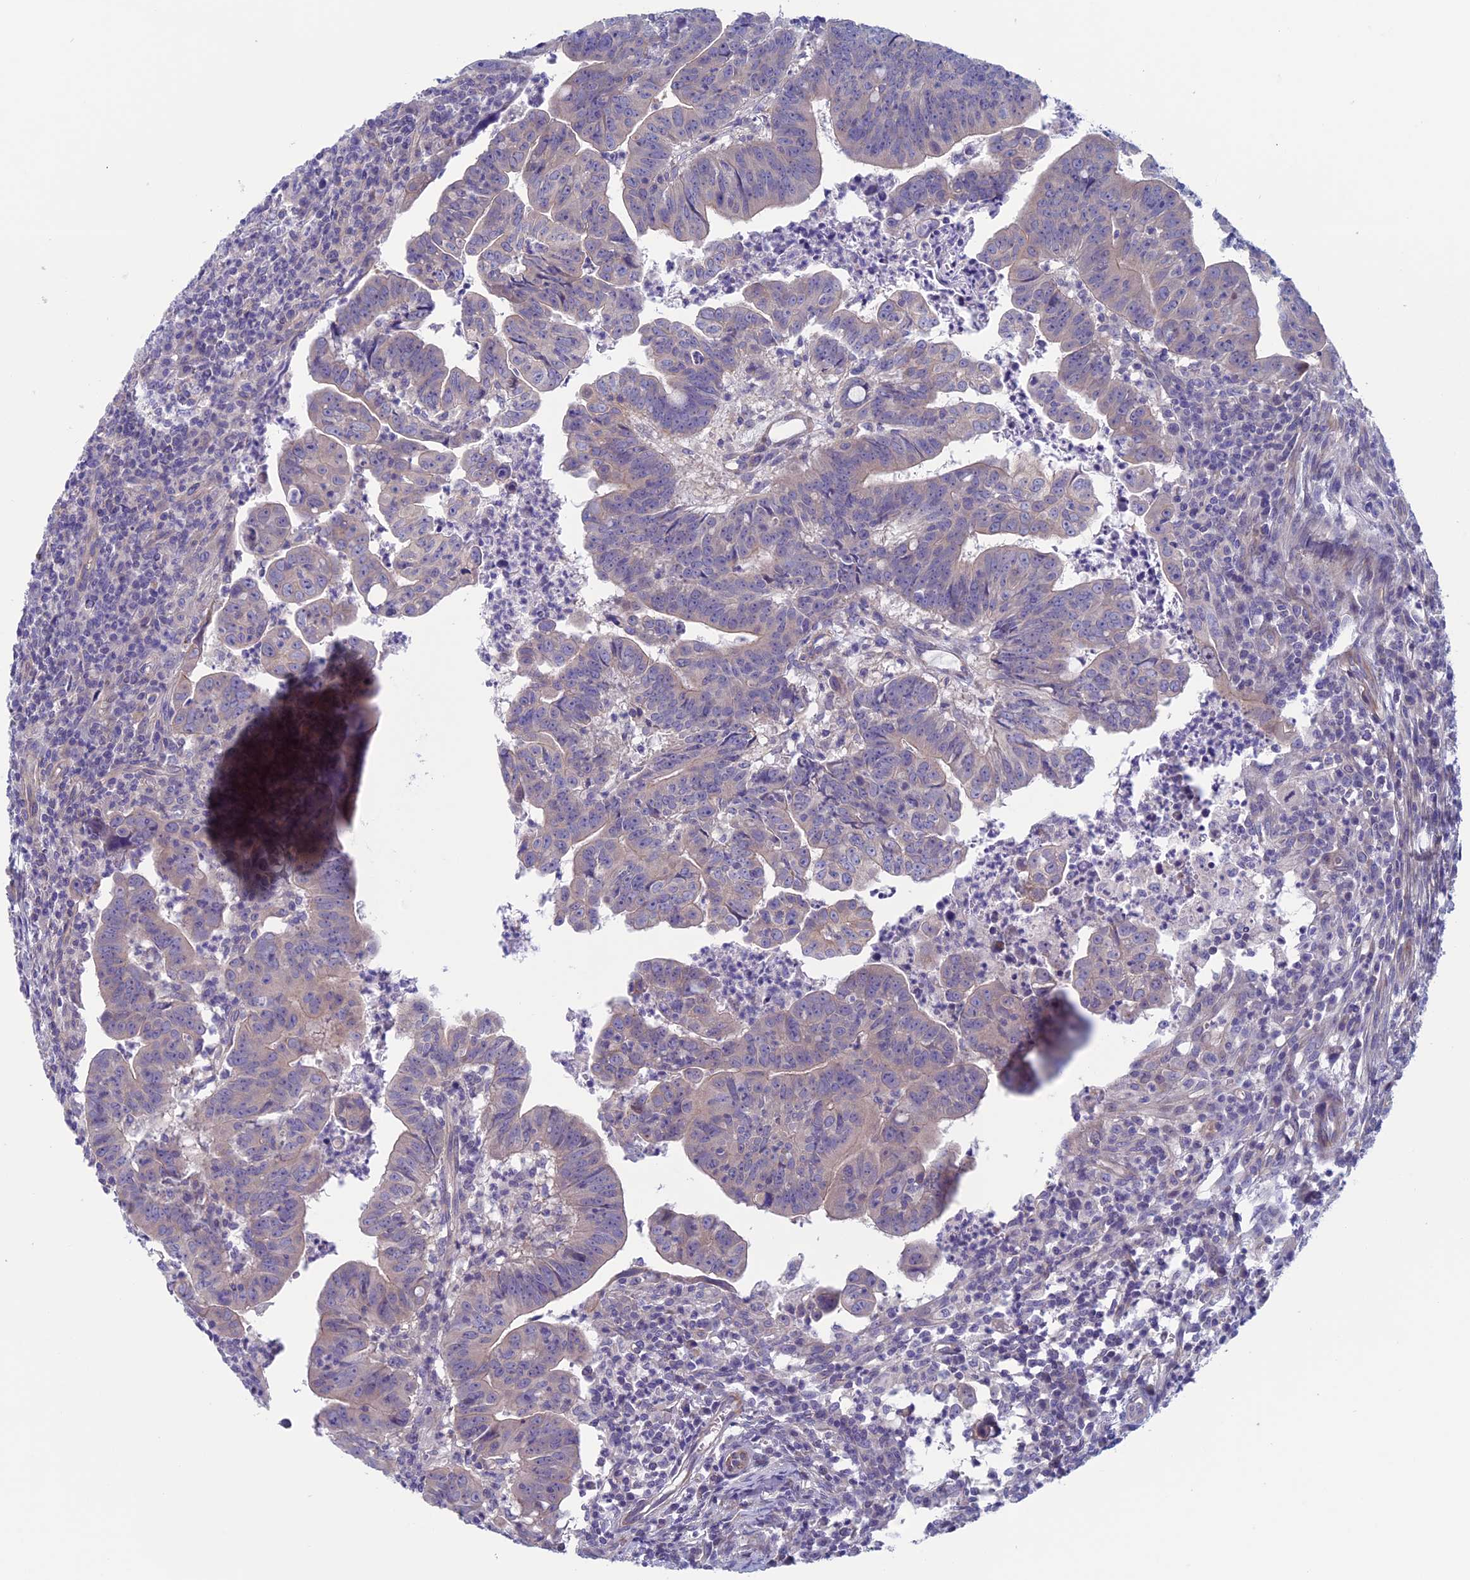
{"staining": {"intensity": "negative", "quantity": "none", "location": "none"}, "tissue": "colorectal cancer", "cell_type": "Tumor cells", "image_type": "cancer", "snomed": [{"axis": "morphology", "description": "Adenocarcinoma, NOS"}, {"axis": "topography", "description": "Rectum"}], "caption": "Immunohistochemistry (IHC) of colorectal cancer (adenocarcinoma) displays no positivity in tumor cells.", "gene": "CNOT6L", "patient": {"sex": "male", "age": 69}}